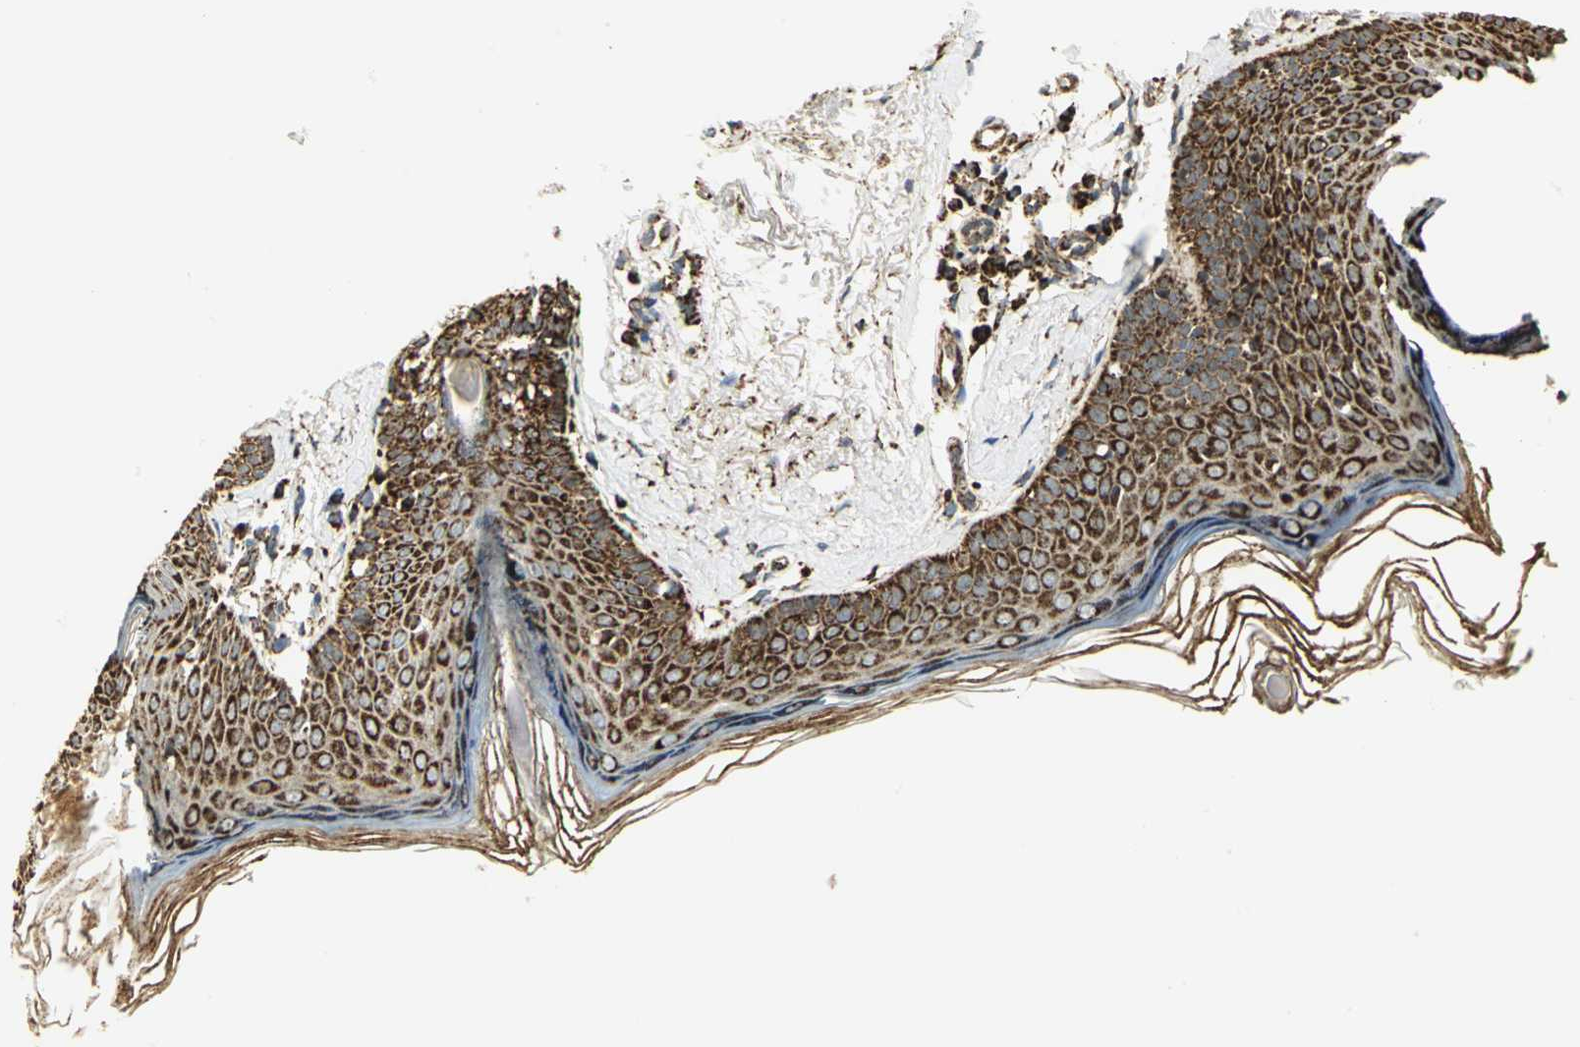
{"staining": {"intensity": "strong", "quantity": ">75%", "location": "cytoplasmic/membranous"}, "tissue": "skin cancer", "cell_type": "Tumor cells", "image_type": "cancer", "snomed": [{"axis": "morphology", "description": "Normal tissue, NOS"}, {"axis": "morphology", "description": "Basal cell carcinoma"}, {"axis": "topography", "description": "Skin"}], "caption": "Skin basal cell carcinoma stained with a brown dye exhibits strong cytoplasmic/membranous positive positivity in about >75% of tumor cells.", "gene": "VDAC1", "patient": {"sex": "female", "age": 69}}